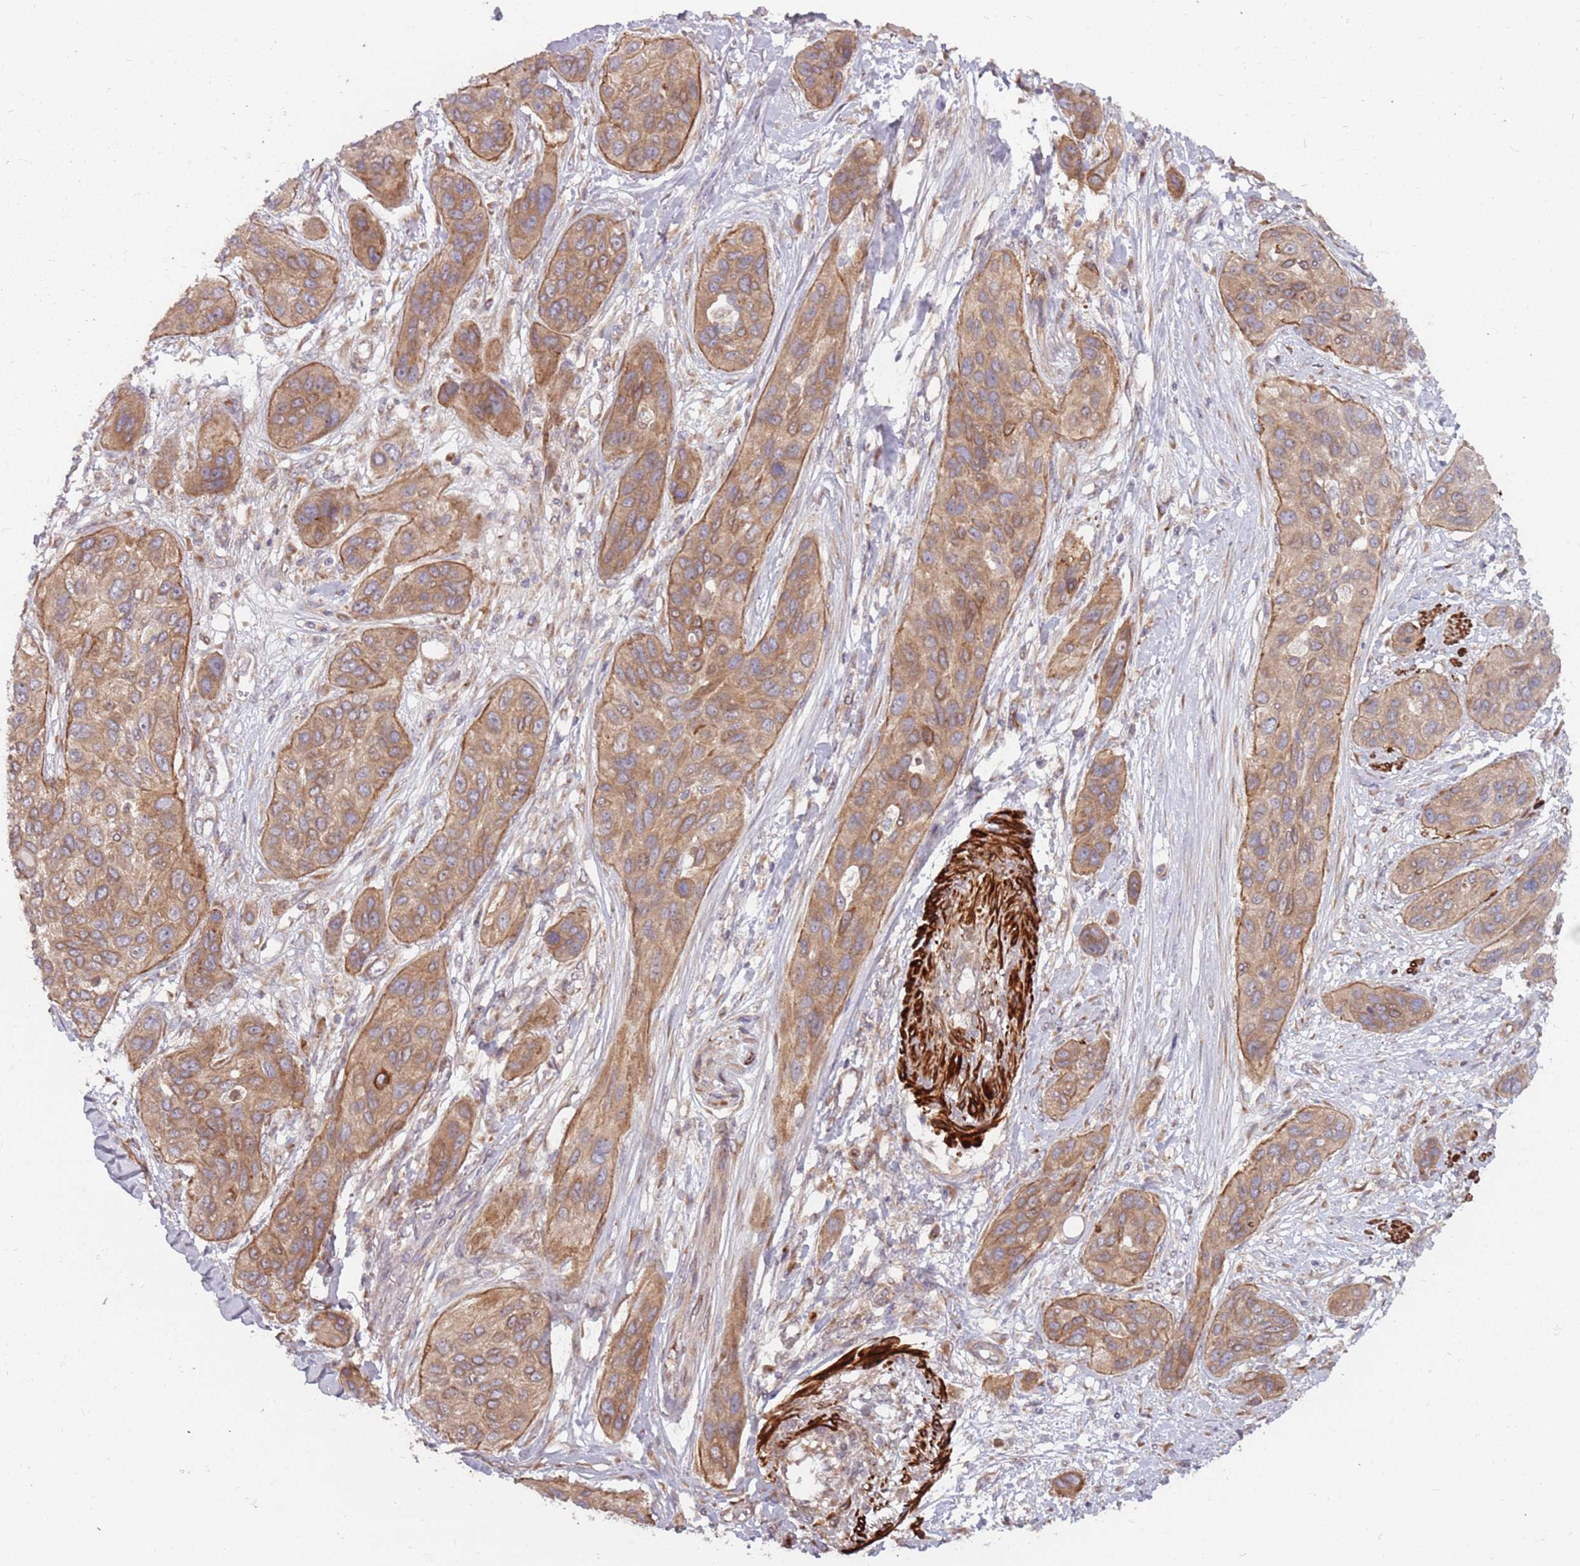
{"staining": {"intensity": "moderate", "quantity": ">75%", "location": "cytoplasmic/membranous"}, "tissue": "lung cancer", "cell_type": "Tumor cells", "image_type": "cancer", "snomed": [{"axis": "morphology", "description": "Squamous cell carcinoma, NOS"}, {"axis": "topography", "description": "Lung"}], "caption": "The image shows staining of lung cancer, revealing moderate cytoplasmic/membranous protein expression (brown color) within tumor cells.", "gene": "PLD6", "patient": {"sex": "female", "age": 70}}